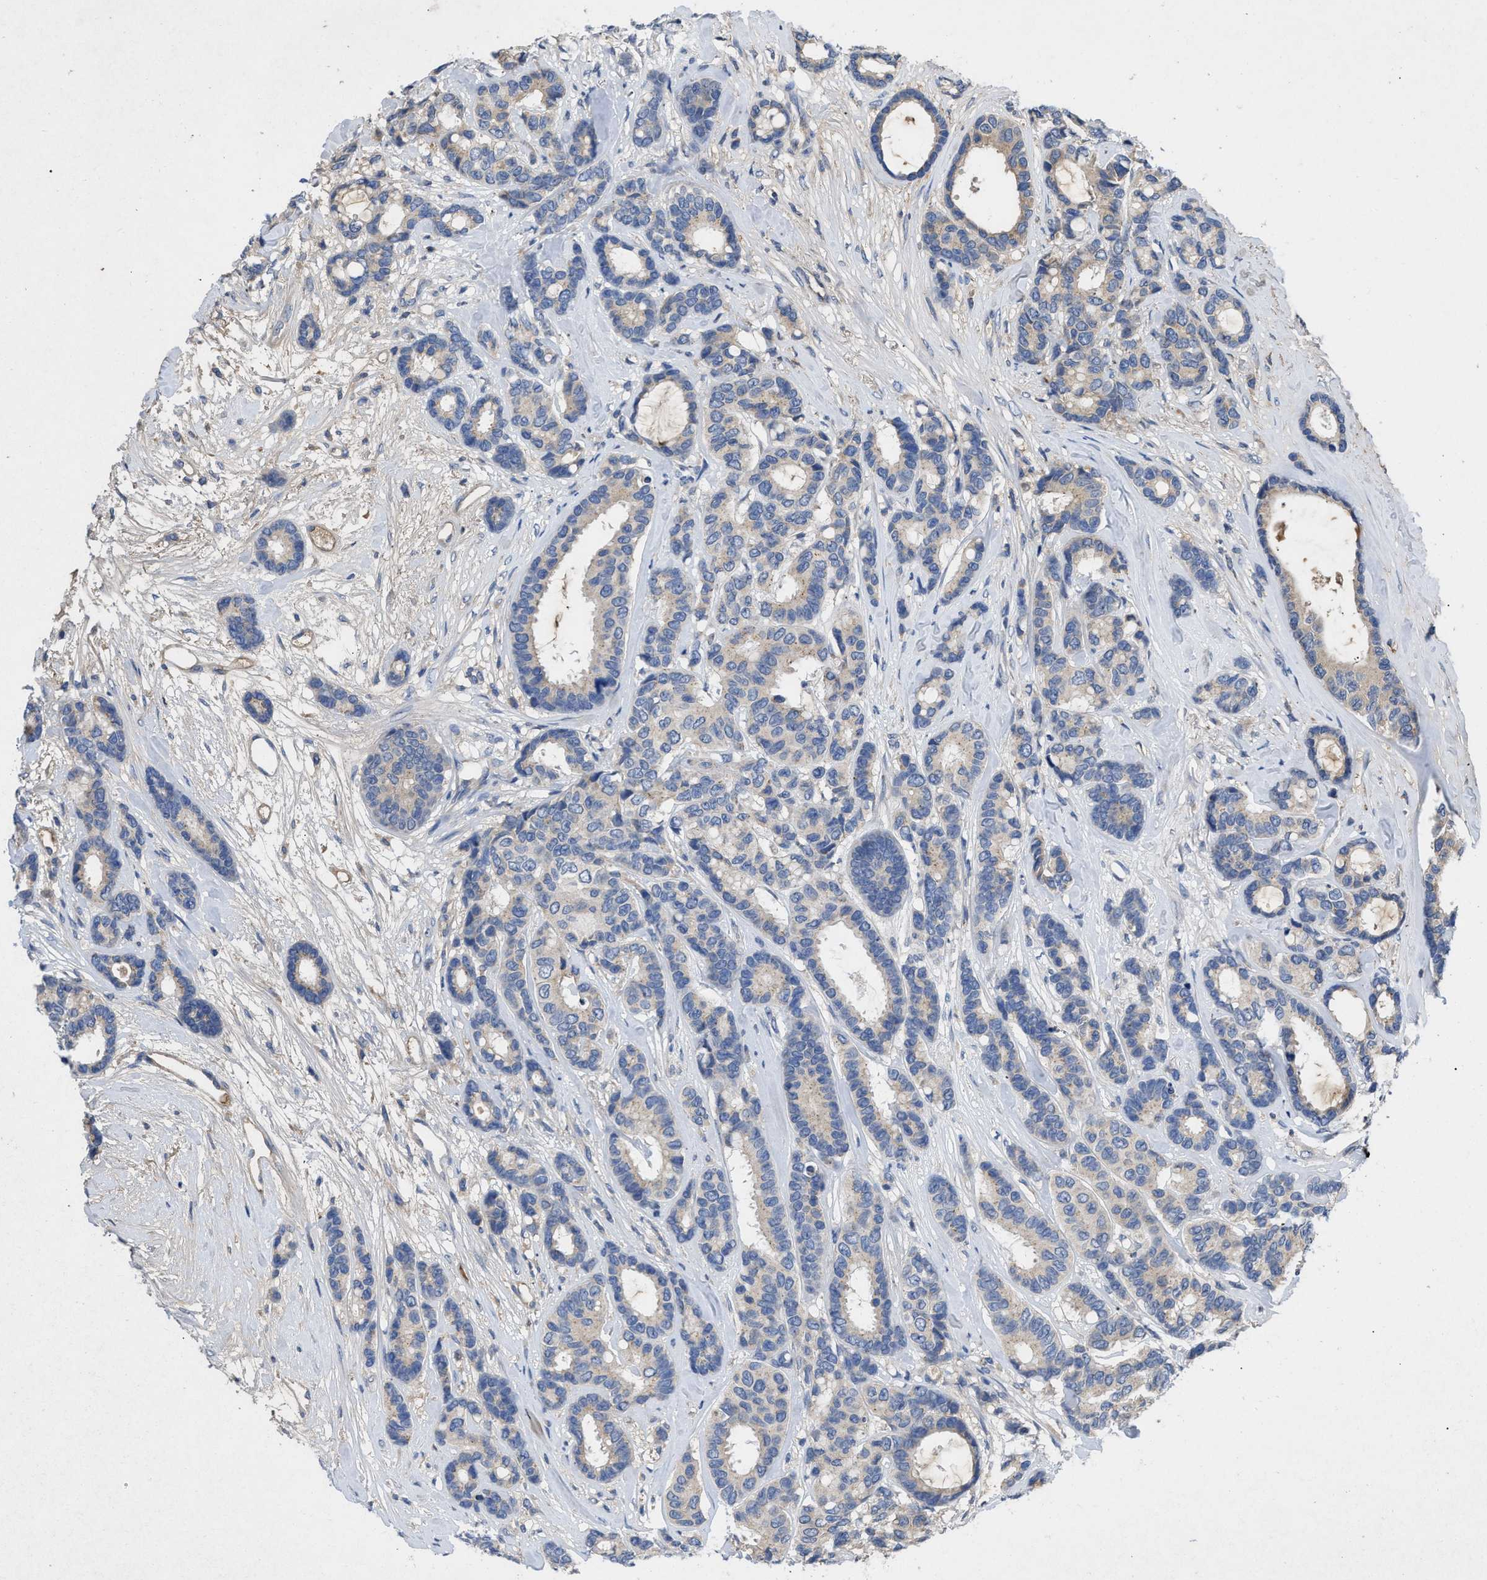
{"staining": {"intensity": "weak", "quantity": "<25%", "location": "cytoplasmic/membranous"}, "tissue": "breast cancer", "cell_type": "Tumor cells", "image_type": "cancer", "snomed": [{"axis": "morphology", "description": "Duct carcinoma"}, {"axis": "topography", "description": "Breast"}], "caption": "Infiltrating ductal carcinoma (breast) was stained to show a protein in brown. There is no significant expression in tumor cells.", "gene": "VPS4A", "patient": {"sex": "female", "age": 87}}